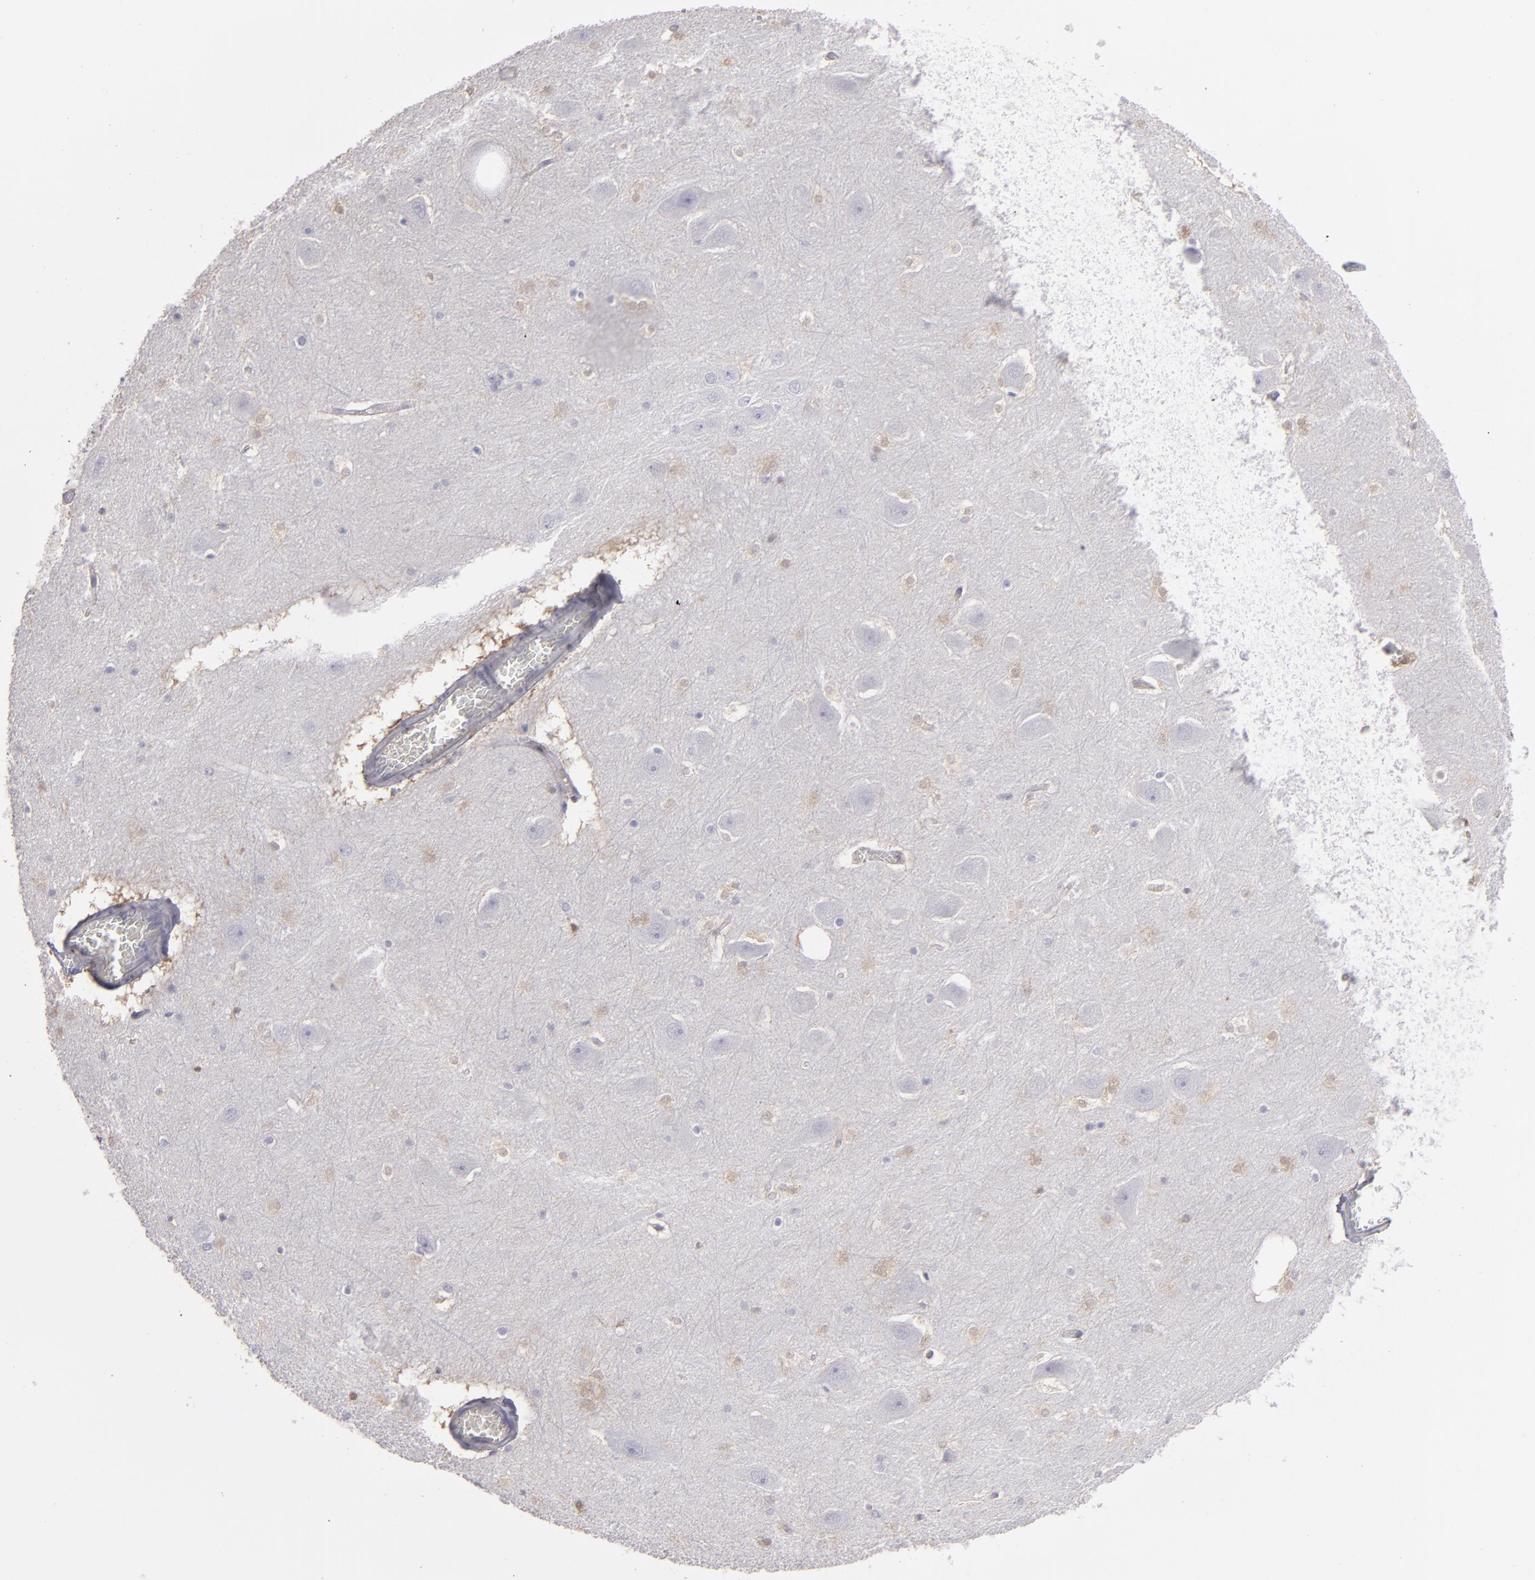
{"staining": {"intensity": "weak", "quantity": "25%-75%", "location": "cytoplasmic/membranous"}, "tissue": "hippocampus", "cell_type": "Glial cells", "image_type": "normal", "snomed": [{"axis": "morphology", "description": "Normal tissue, NOS"}, {"axis": "topography", "description": "Hippocampus"}], "caption": "Immunohistochemical staining of benign hippocampus shows low levels of weak cytoplasmic/membranous staining in approximately 25%-75% of glial cells.", "gene": "SEMA3G", "patient": {"sex": "male", "age": 45}}